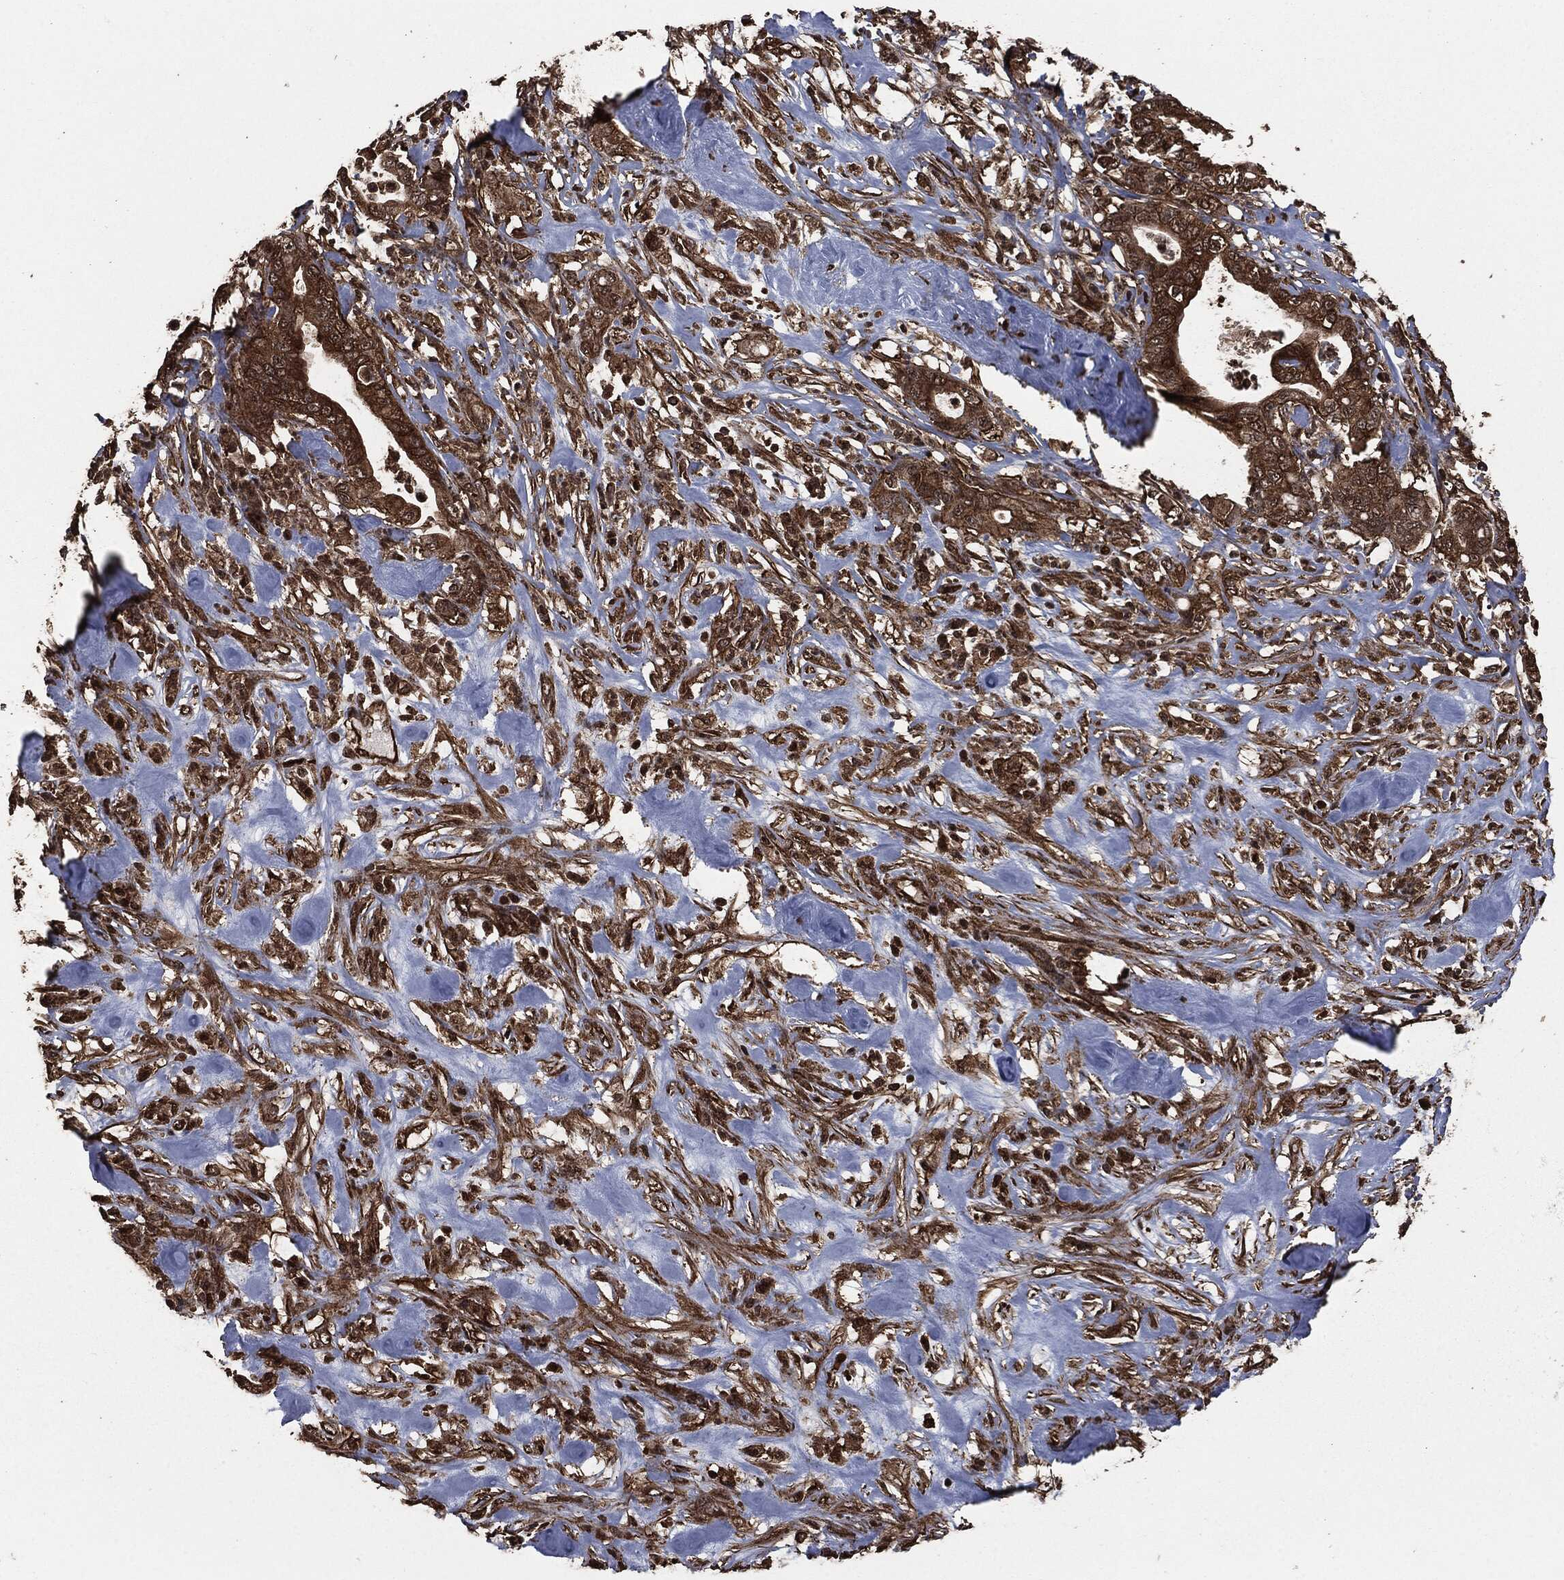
{"staining": {"intensity": "strong", "quantity": ">75%", "location": "cytoplasmic/membranous"}, "tissue": "pancreatic cancer", "cell_type": "Tumor cells", "image_type": "cancer", "snomed": [{"axis": "morphology", "description": "Adenocarcinoma, NOS"}, {"axis": "topography", "description": "Pancreas"}], "caption": "IHC of pancreatic cancer reveals high levels of strong cytoplasmic/membranous positivity in about >75% of tumor cells.", "gene": "HRAS", "patient": {"sex": "male", "age": 71}}